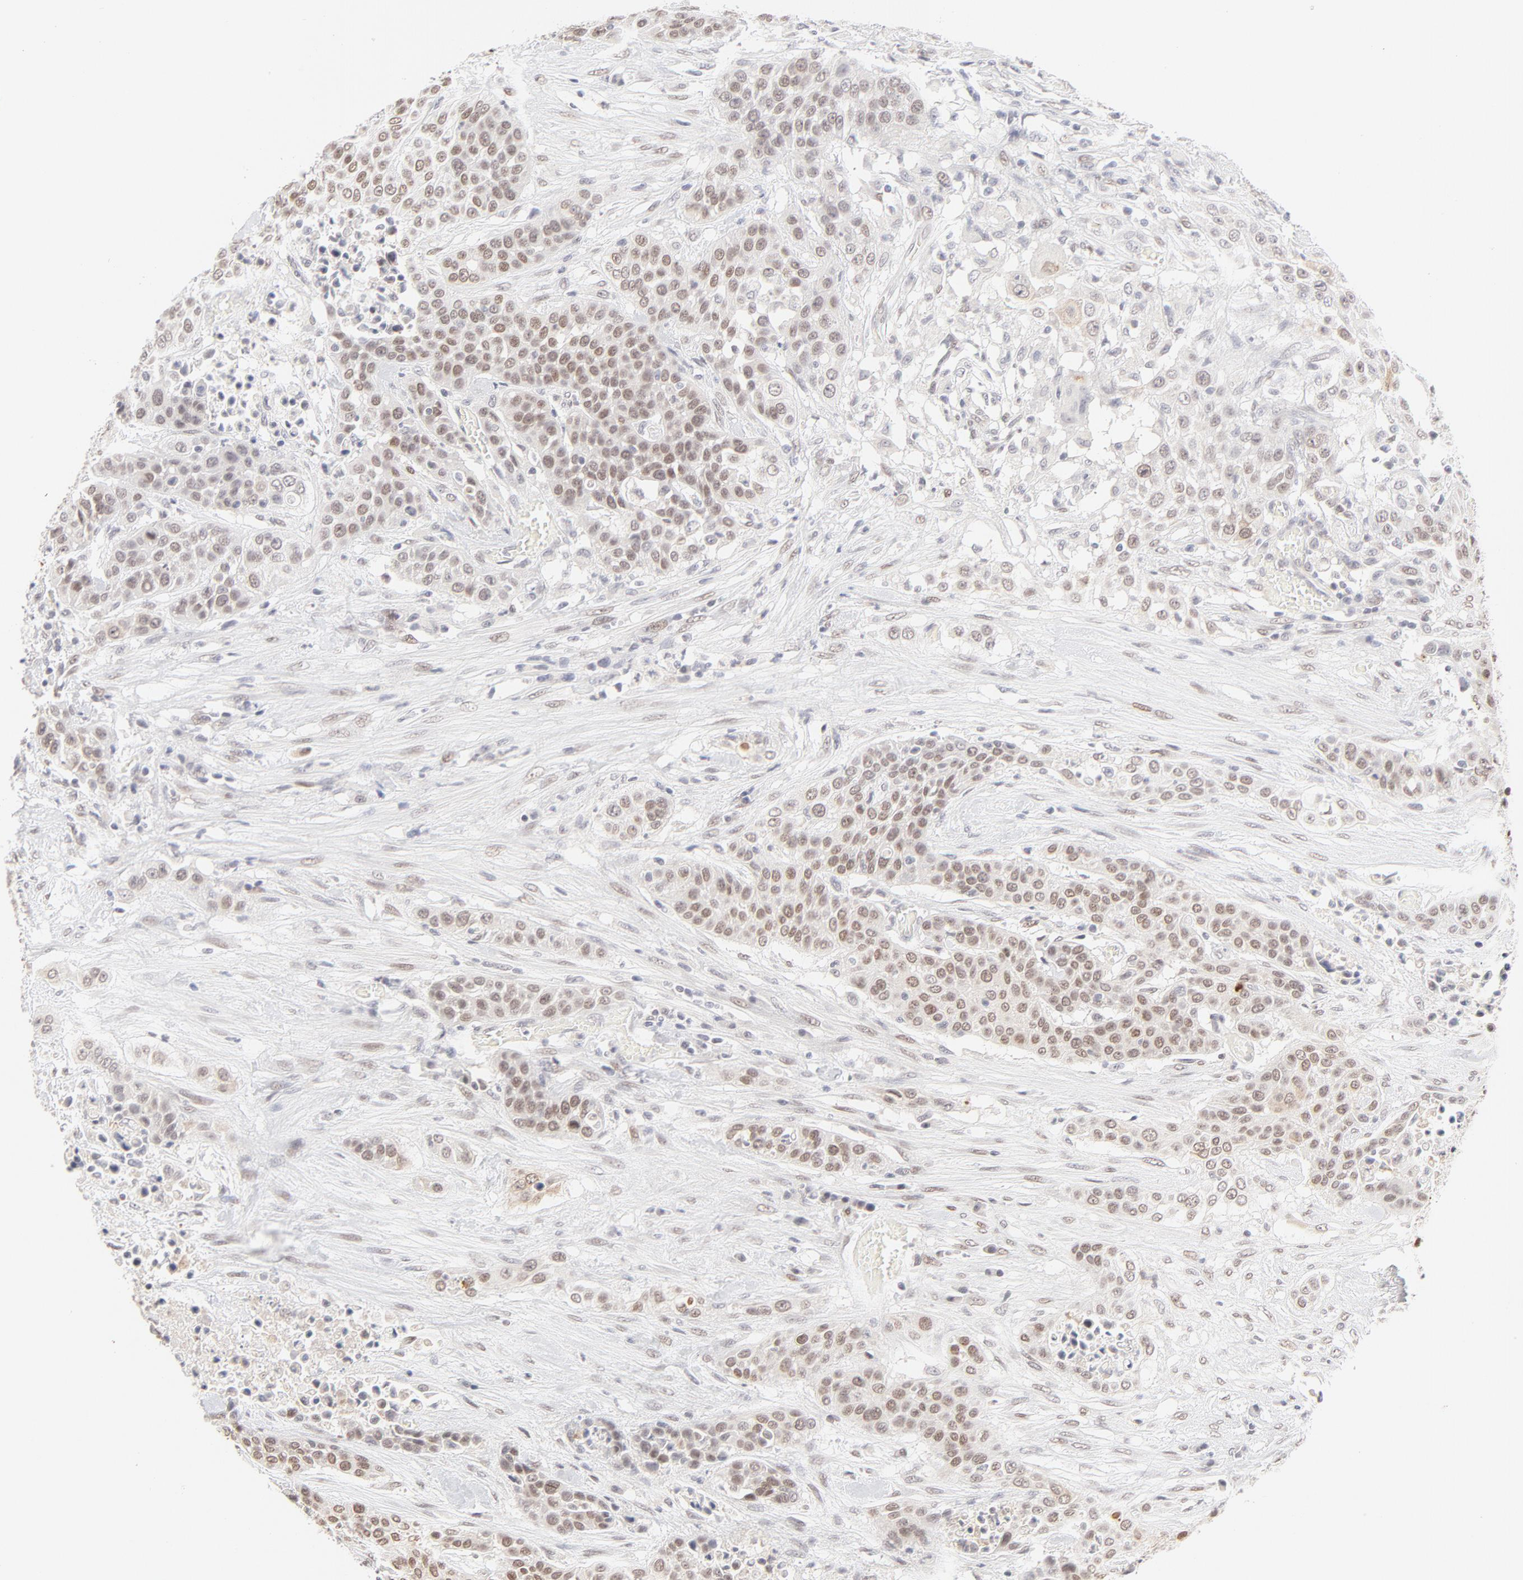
{"staining": {"intensity": "weak", "quantity": ">75%", "location": "nuclear"}, "tissue": "urothelial cancer", "cell_type": "Tumor cells", "image_type": "cancer", "snomed": [{"axis": "morphology", "description": "Urothelial carcinoma, High grade"}, {"axis": "topography", "description": "Urinary bladder"}], "caption": "Protein expression by immunohistochemistry shows weak nuclear staining in approximately >75% of tumor cells in high-grade urothelial carcinoma. (brown staining indicates protein expression, while blue staining denotes nuclei).", "gene": "PBX3", "patient": {"sex": "male", "age": 74}}